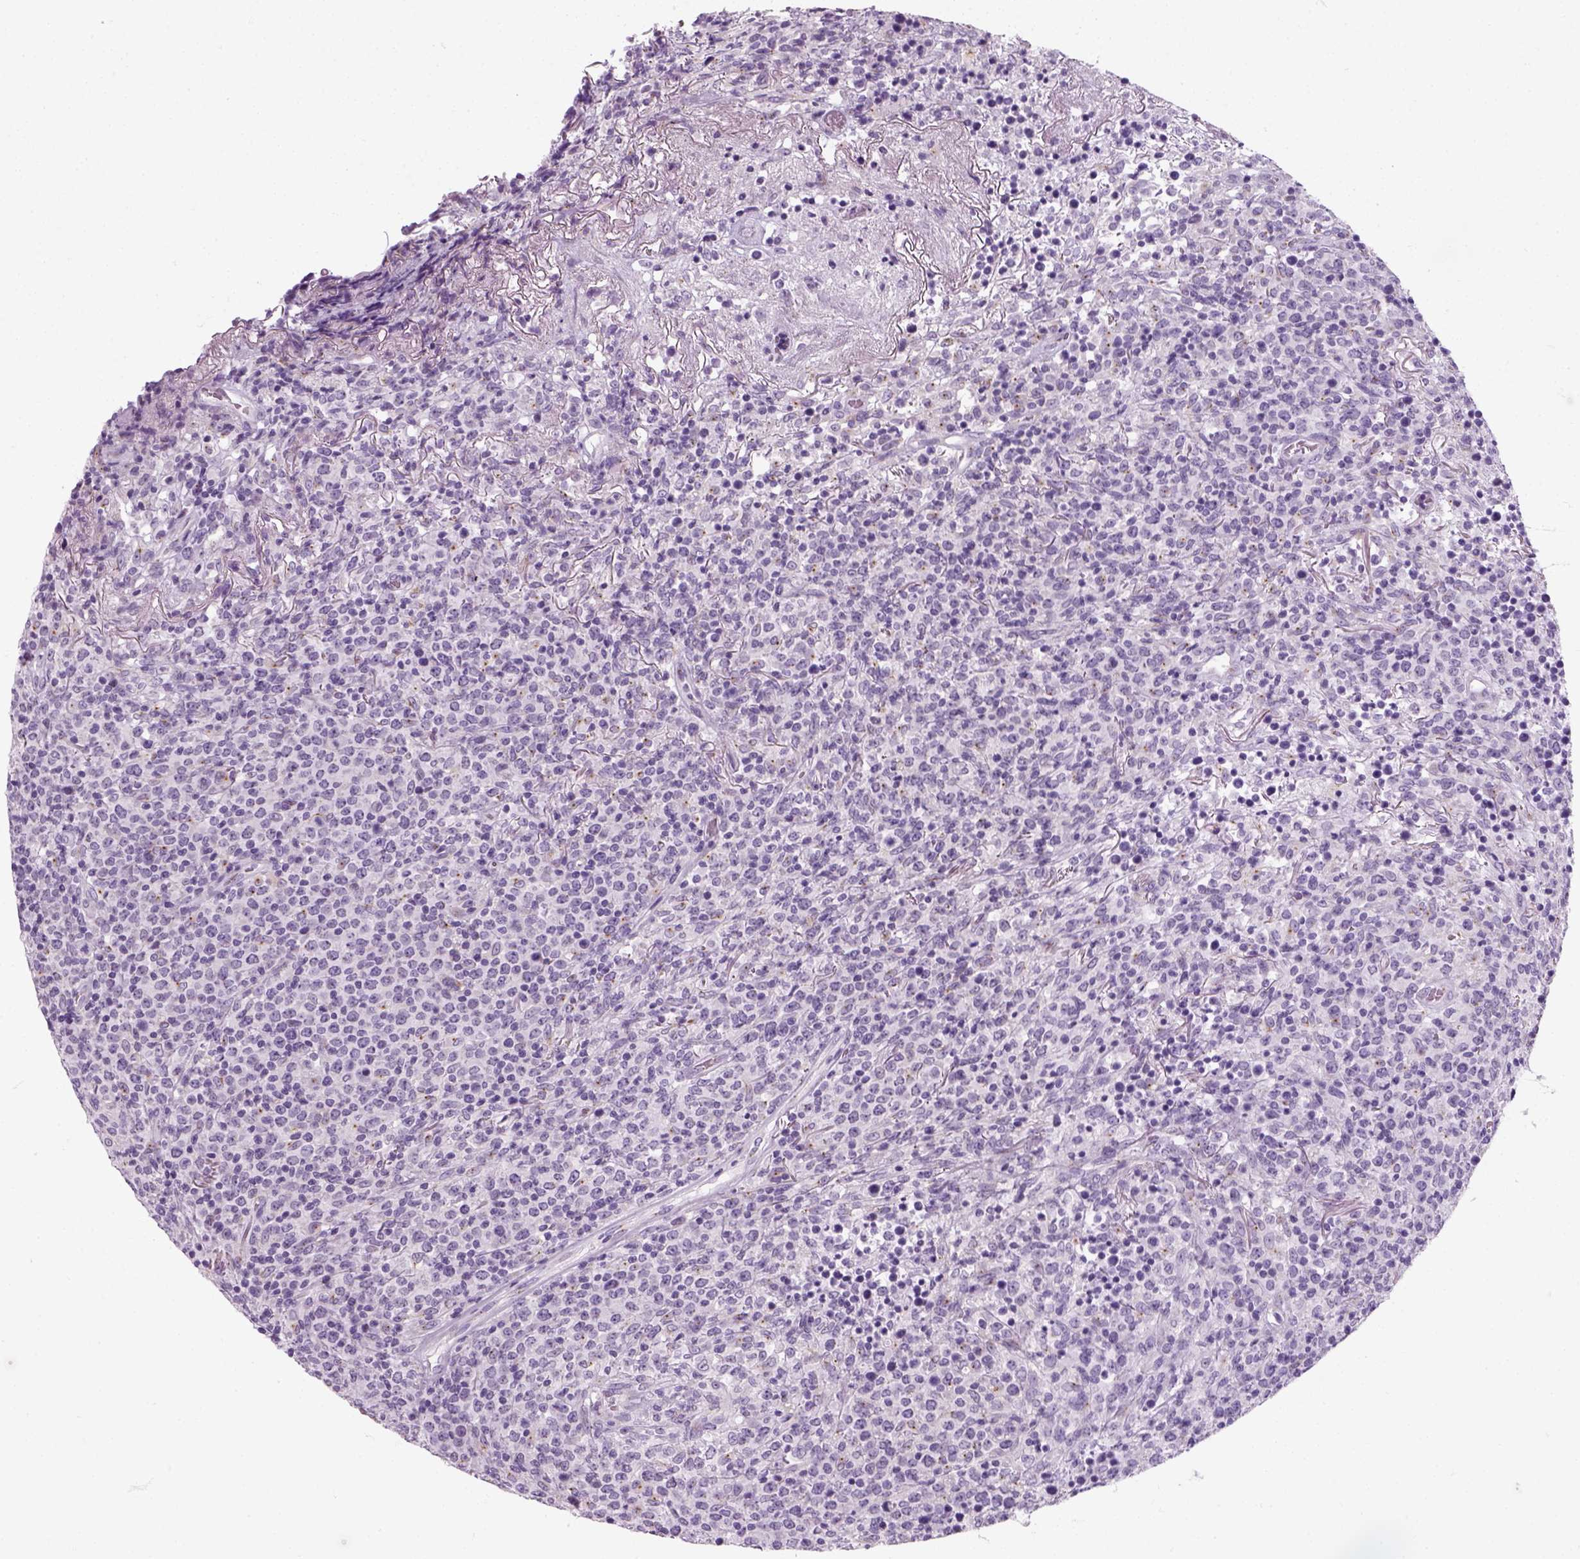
{"staining": {"intensity": "negative", "quantity": "none", "location": "none"}, "tissue": "lymphoma", "cell_type": "Tumor cells", "image_type": "cancer", "snomed": [{"axis": "morphology", "description": "Malignant lymphoma, non-Hodgkin's type, High grade"}, {"axis": "topography", "description": "Lung"}], "caption": "A micrograph of human lymphoma is negative for staining in tumor cells.", "gene": "IL4", "patient": {"sex": "male", "age": 79}}